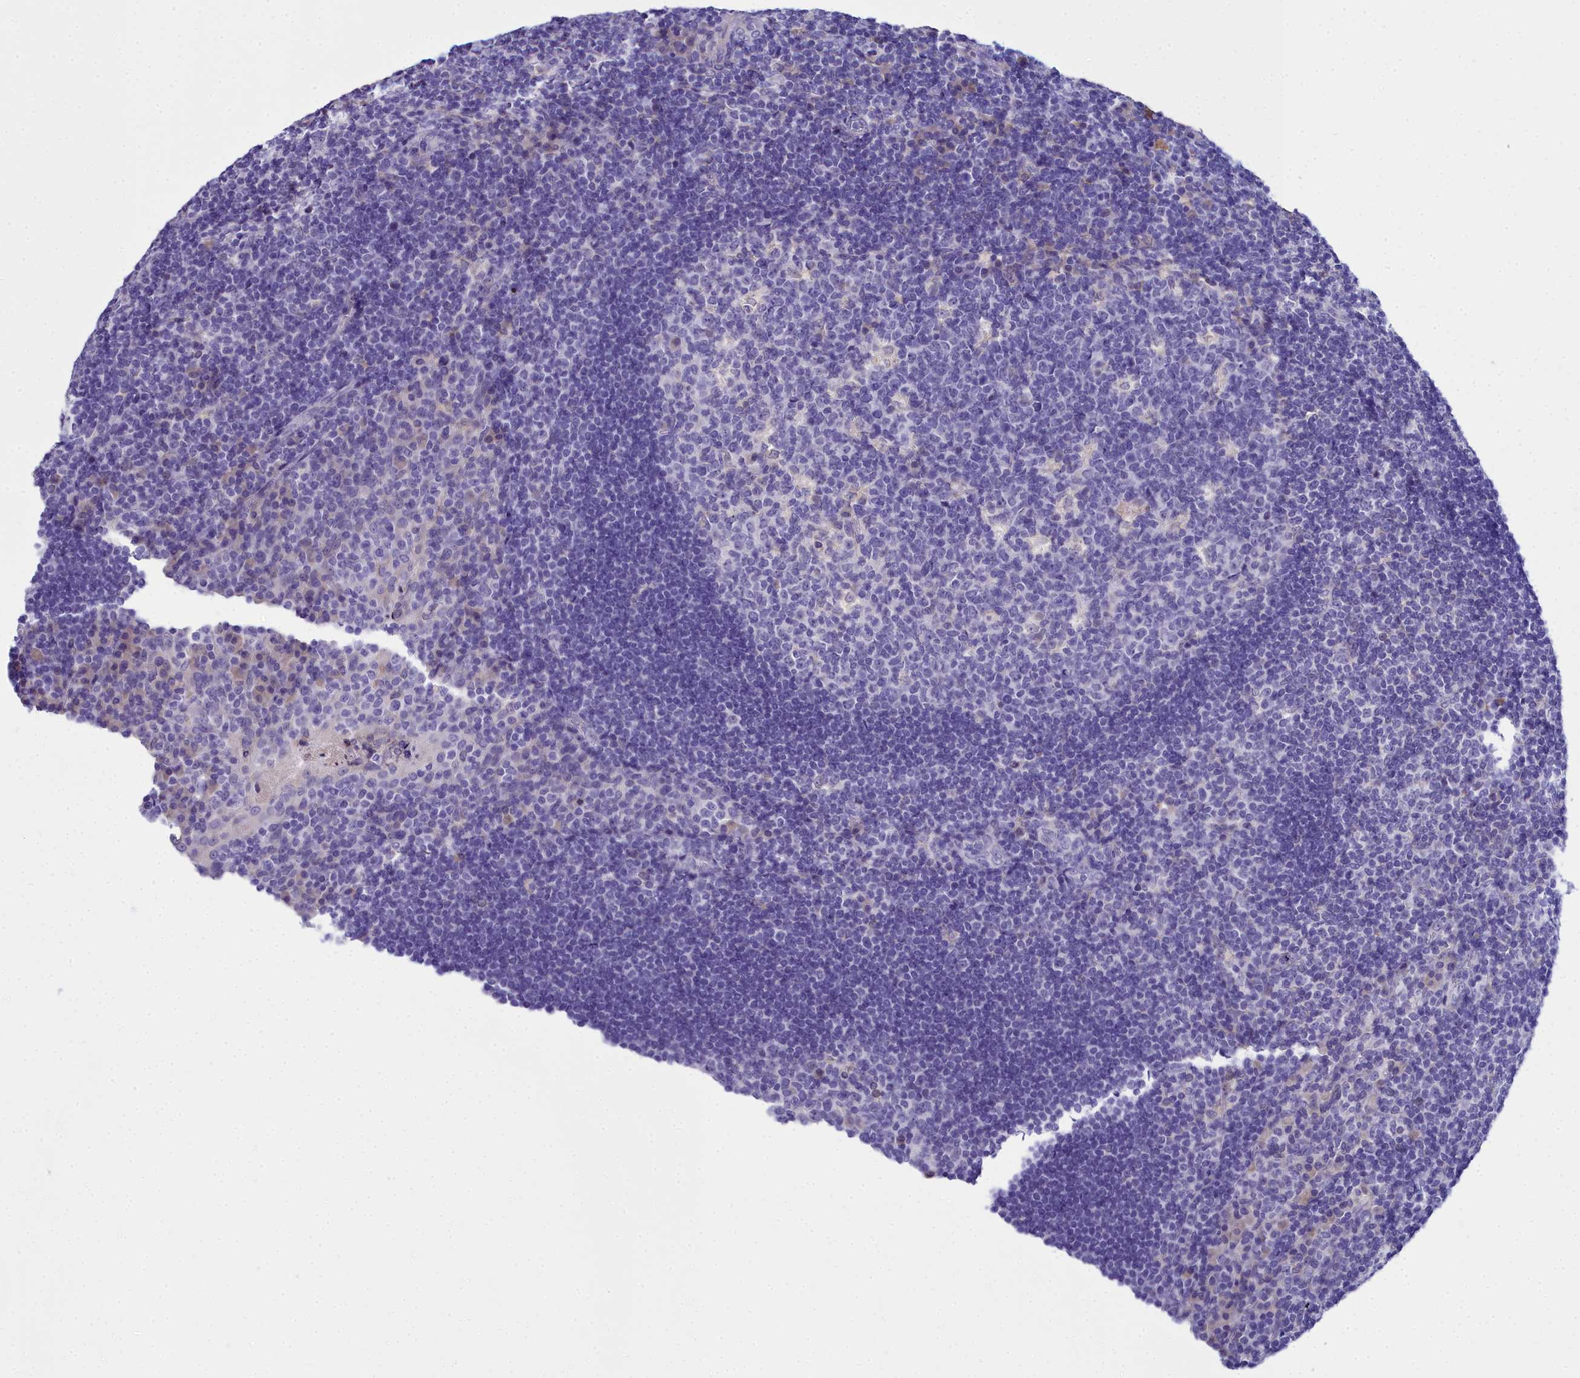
{"staining": {"intensity": "negative", "quantity": "none", "location": "none"}, "tissue": "tonsil", "cell_type": "Germinal center cells", "image_type": "normal", "snomed": [{"axis": "morphology", "description": "Normal tissue, NOS"}, {"axis": "topography", "description": "Tonsil"}], "caption": "This is an IHC micrograph of unremarkable human tonsil. There is no staining in germinal center cells.", "gene": "ELAPOR2", "patient": {"sex": "male", "age": 17}}